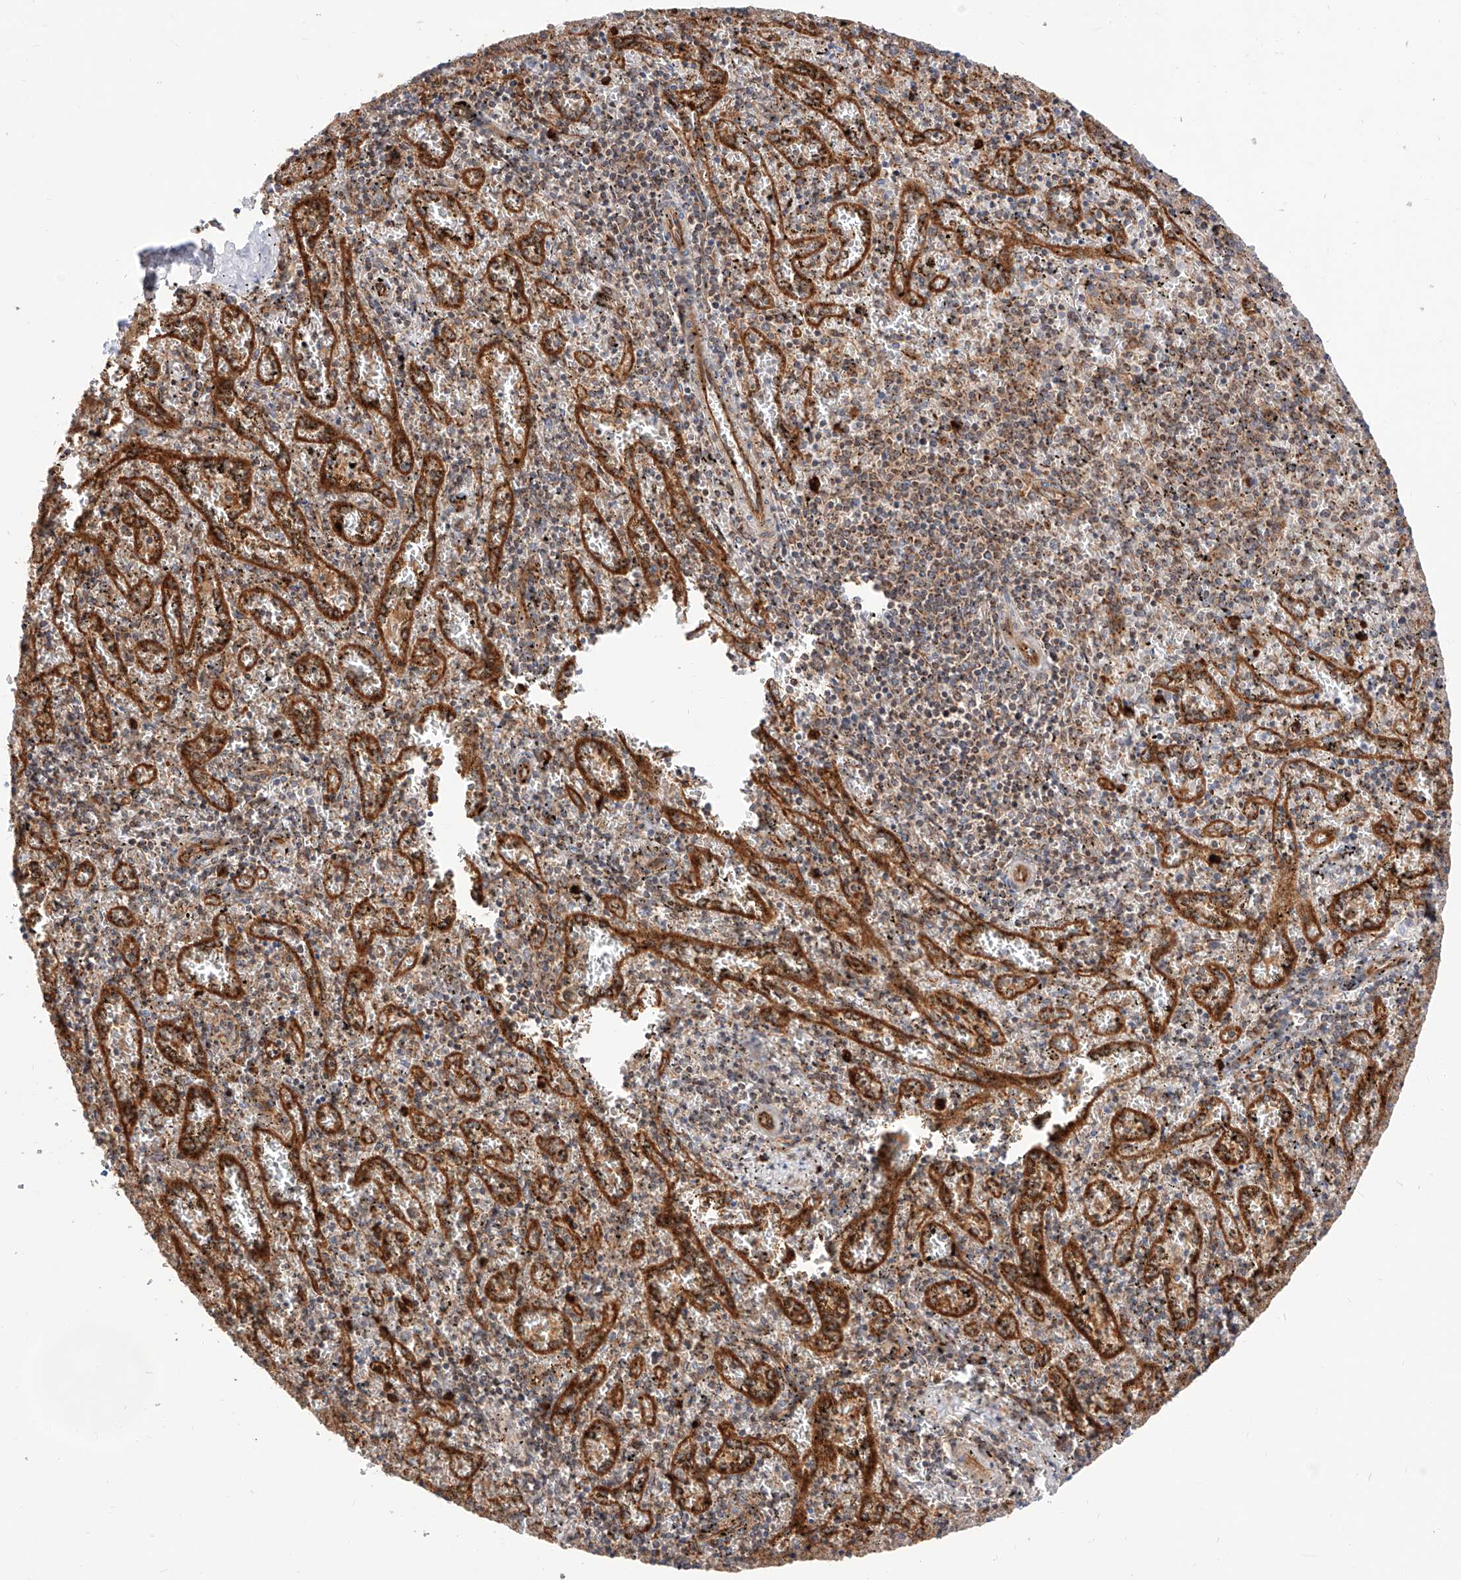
{"staining": {"intensity": "moderate", "quantity": "<25%", "location": "cytoplasmic/membranous"}, "tissue": "spleen", "cell_type": "Cells in red pulp", "image_type": "normal", "snomed": [{"axis": "morphology", "description": "Normal tissue, NOS"}, {"axis": "topography", "description": "Spleen"}], "caption": "Spleen stained for a protein displays moderate cytoplasmic/membranous positivity in cells in red pulp. (DAB (3,3'-diaminobenzidine) IHC, brown staining for protein, blue staining for nuclei).", "gene": "ISCA2", "patient": {"sex": "male", "age": 11}}